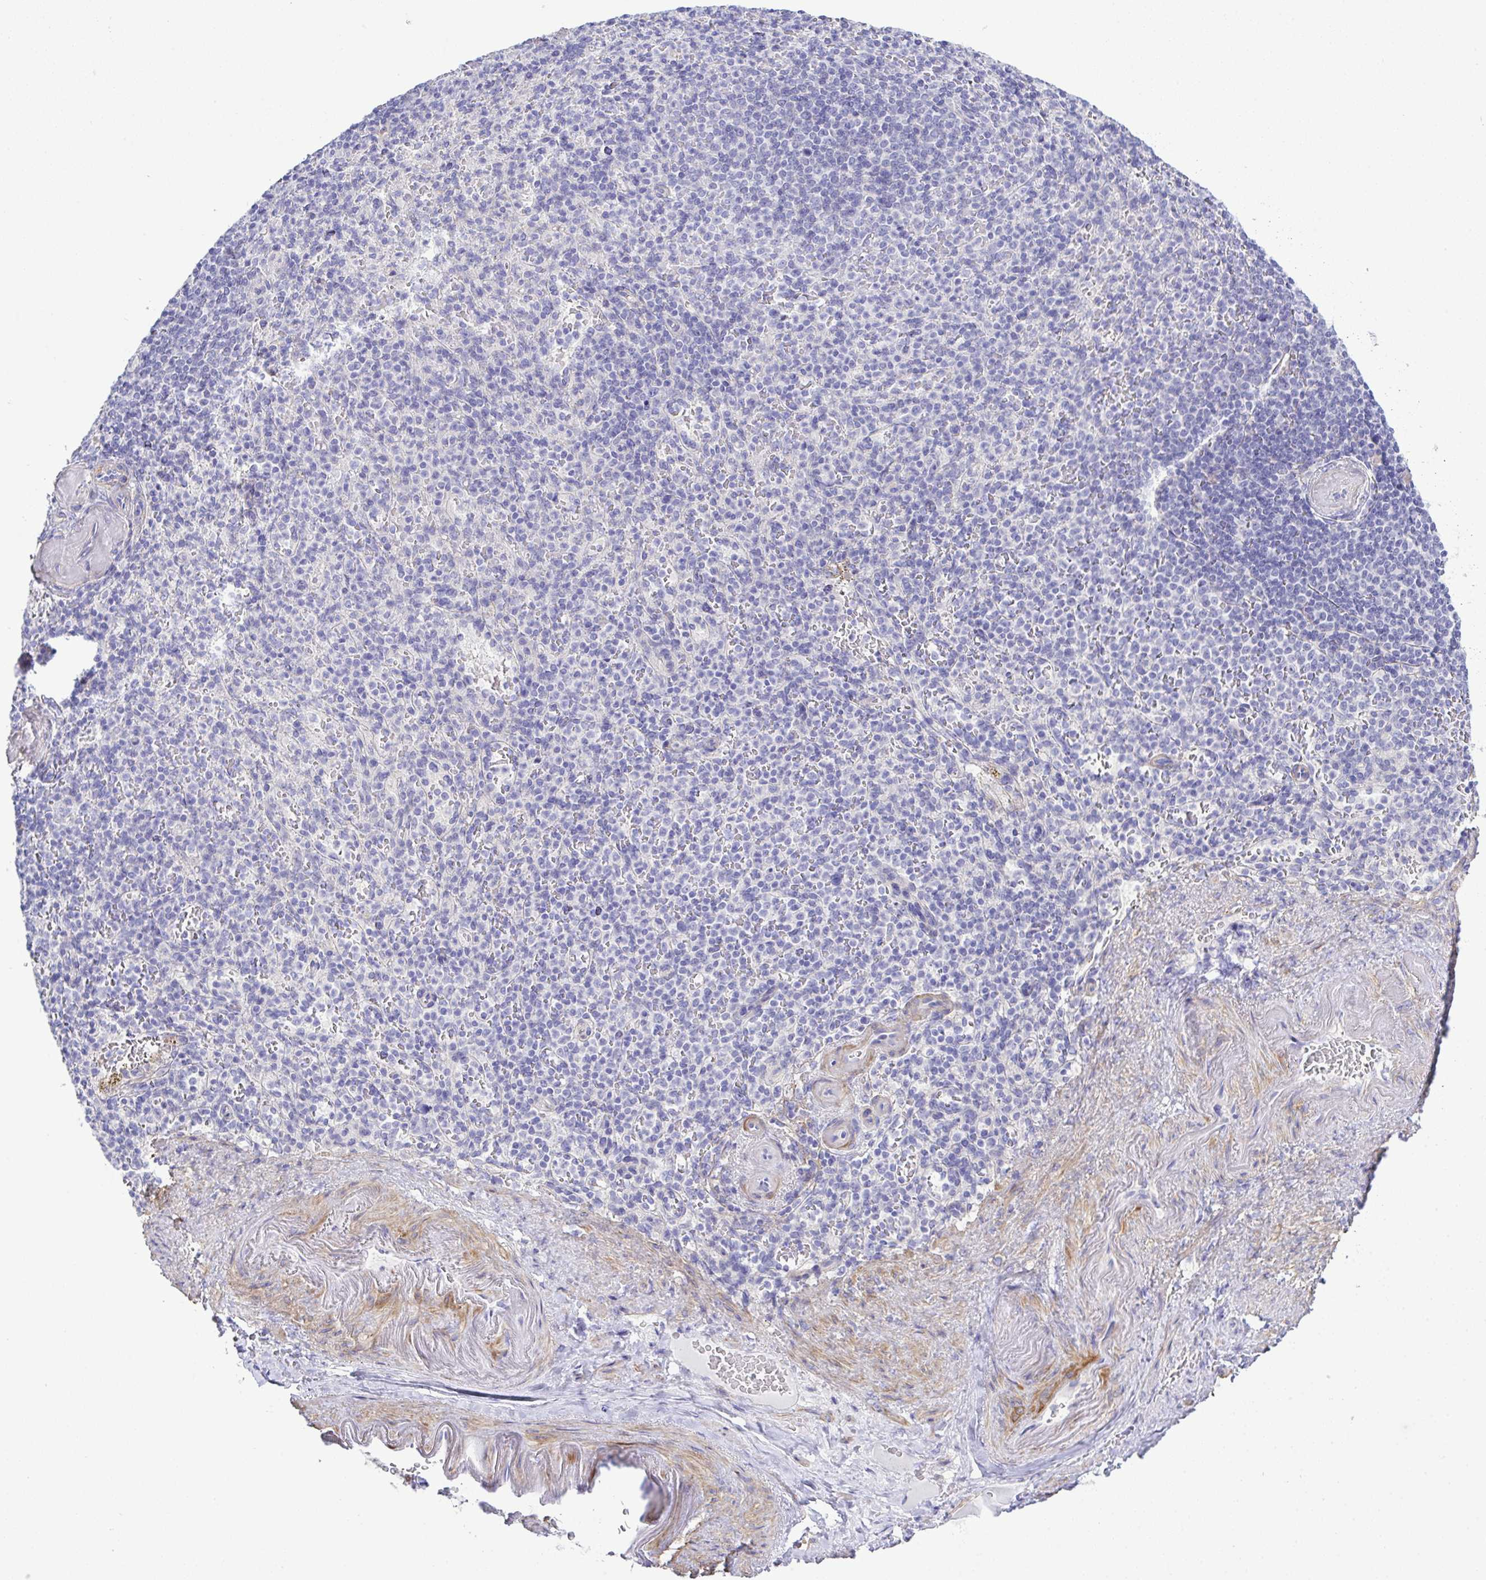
{"staining": {"intensity": "negative", "quantity": "none", "location": "none"}, "tissue": "spleen", "cell_type": "Cells in red pulp", "image_type": "normal", "snomed": [{"axis": "morphology", "description": "Normal tissue, NOS"}, {"axis": "topography", "description": "Spleen"}], "caption": "This micrograph is of unremarkable spleen stained with immunohistochemistry (IHC) to label a protein in brown with the nuclei are counter-stained blue. There is no staining in cells in red pulp.", "gene": "MED11", "patient": {"sex": "female", "age": 74}}